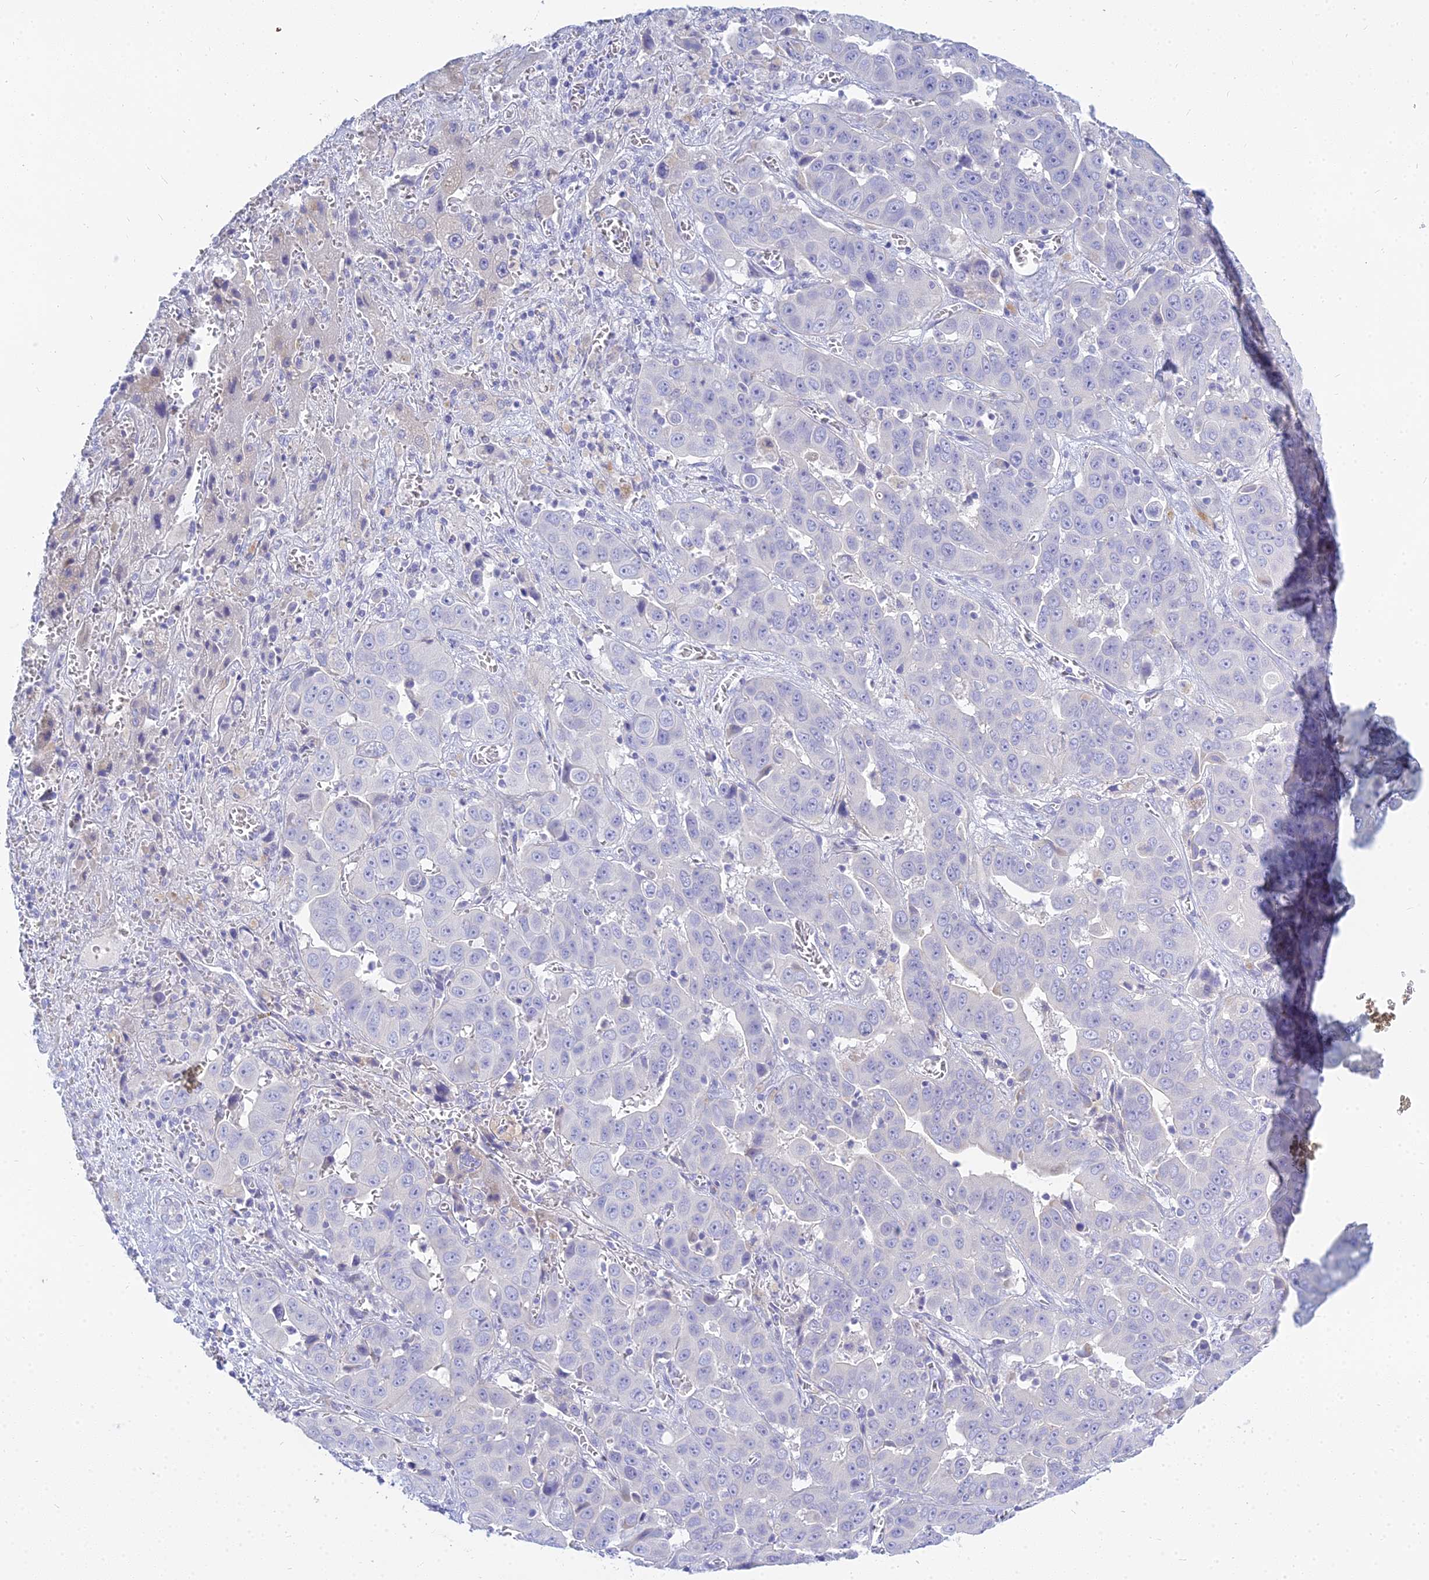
{"staining": {"intensity": "negative", "quantity": "none", "location": "none"}, "tissue": "liver cancer", "cell_type": "Tumor cells", "image_type": "cancer", "snomed": [{"axis": "morphology", "description": "Cholangiocarcinoma"}, {"axis": "topography", "description": "Liver"}], "caption": "An immunohistochemistry (IHC) photomicrograph of liver cancer (cholangiocarcinoma) is shown. There is no staining in tumor cells of liver cancer (cholangiocarcinoma).", "gene": "SMIM24", "patient": {"sex": "female", "age": 52}}